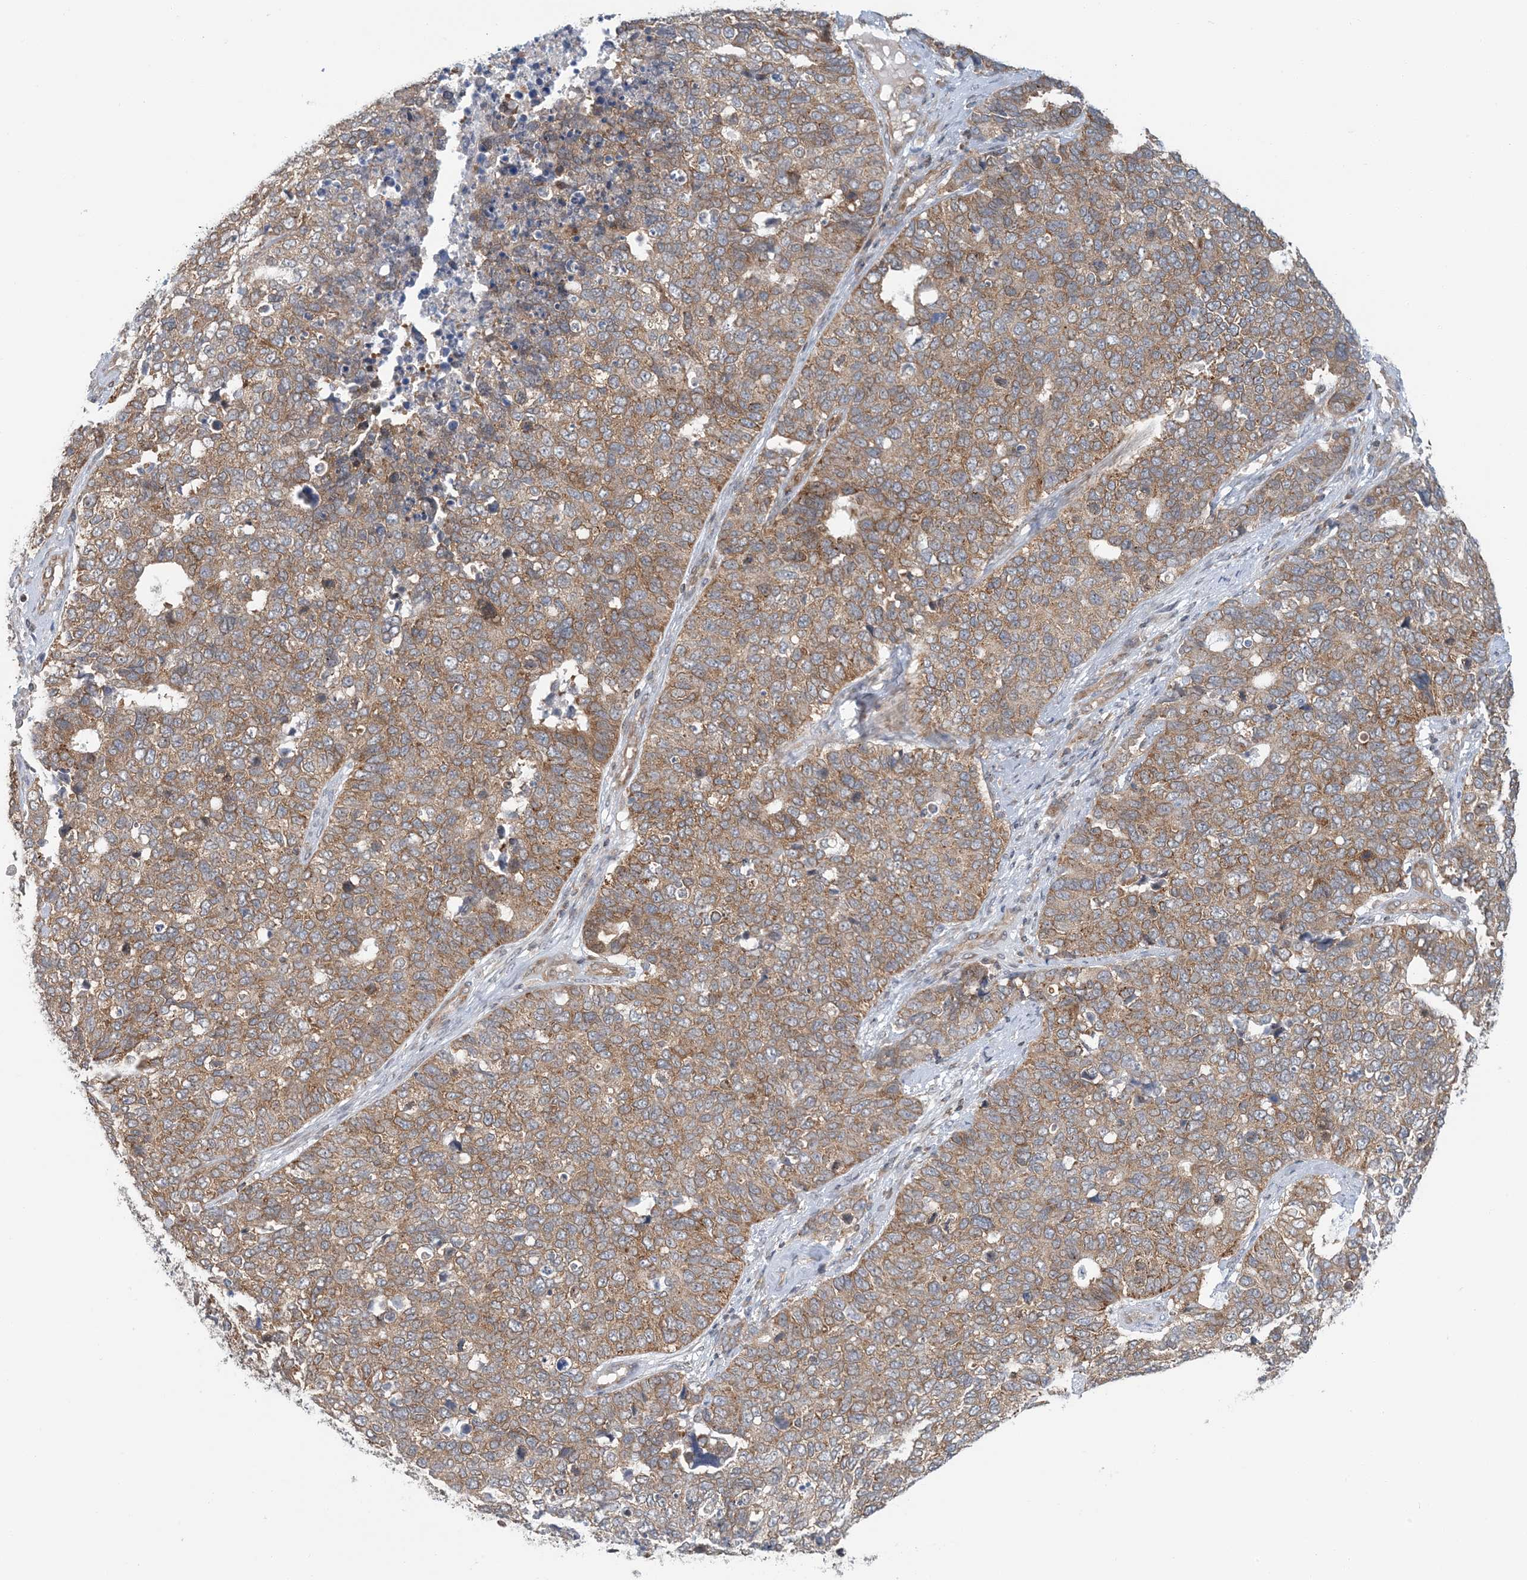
{"staining": {"intensity": "weak", "quantity": ">75%", "location": "cytoplasmic/membranous"}, "tissue": "cervical cancer", "cell_type": "Tumor cells", "image_type": "cancer", "snomed": [{"axis": "morphology", "description": "Squamous cell carcinoma, NOS"}, {"axis": "topography", "description": "Cervix"}], "caption": "An immunohistochemistry (IHC) histopathology image of neoplastic tissue is shown. Protein staining in brown highlights weak cytoplasmic/membranous positivity in cervical cancer within tumor cells.", "gene": "ATP13A2", "patient": {"sex": "female", "age": 63}}